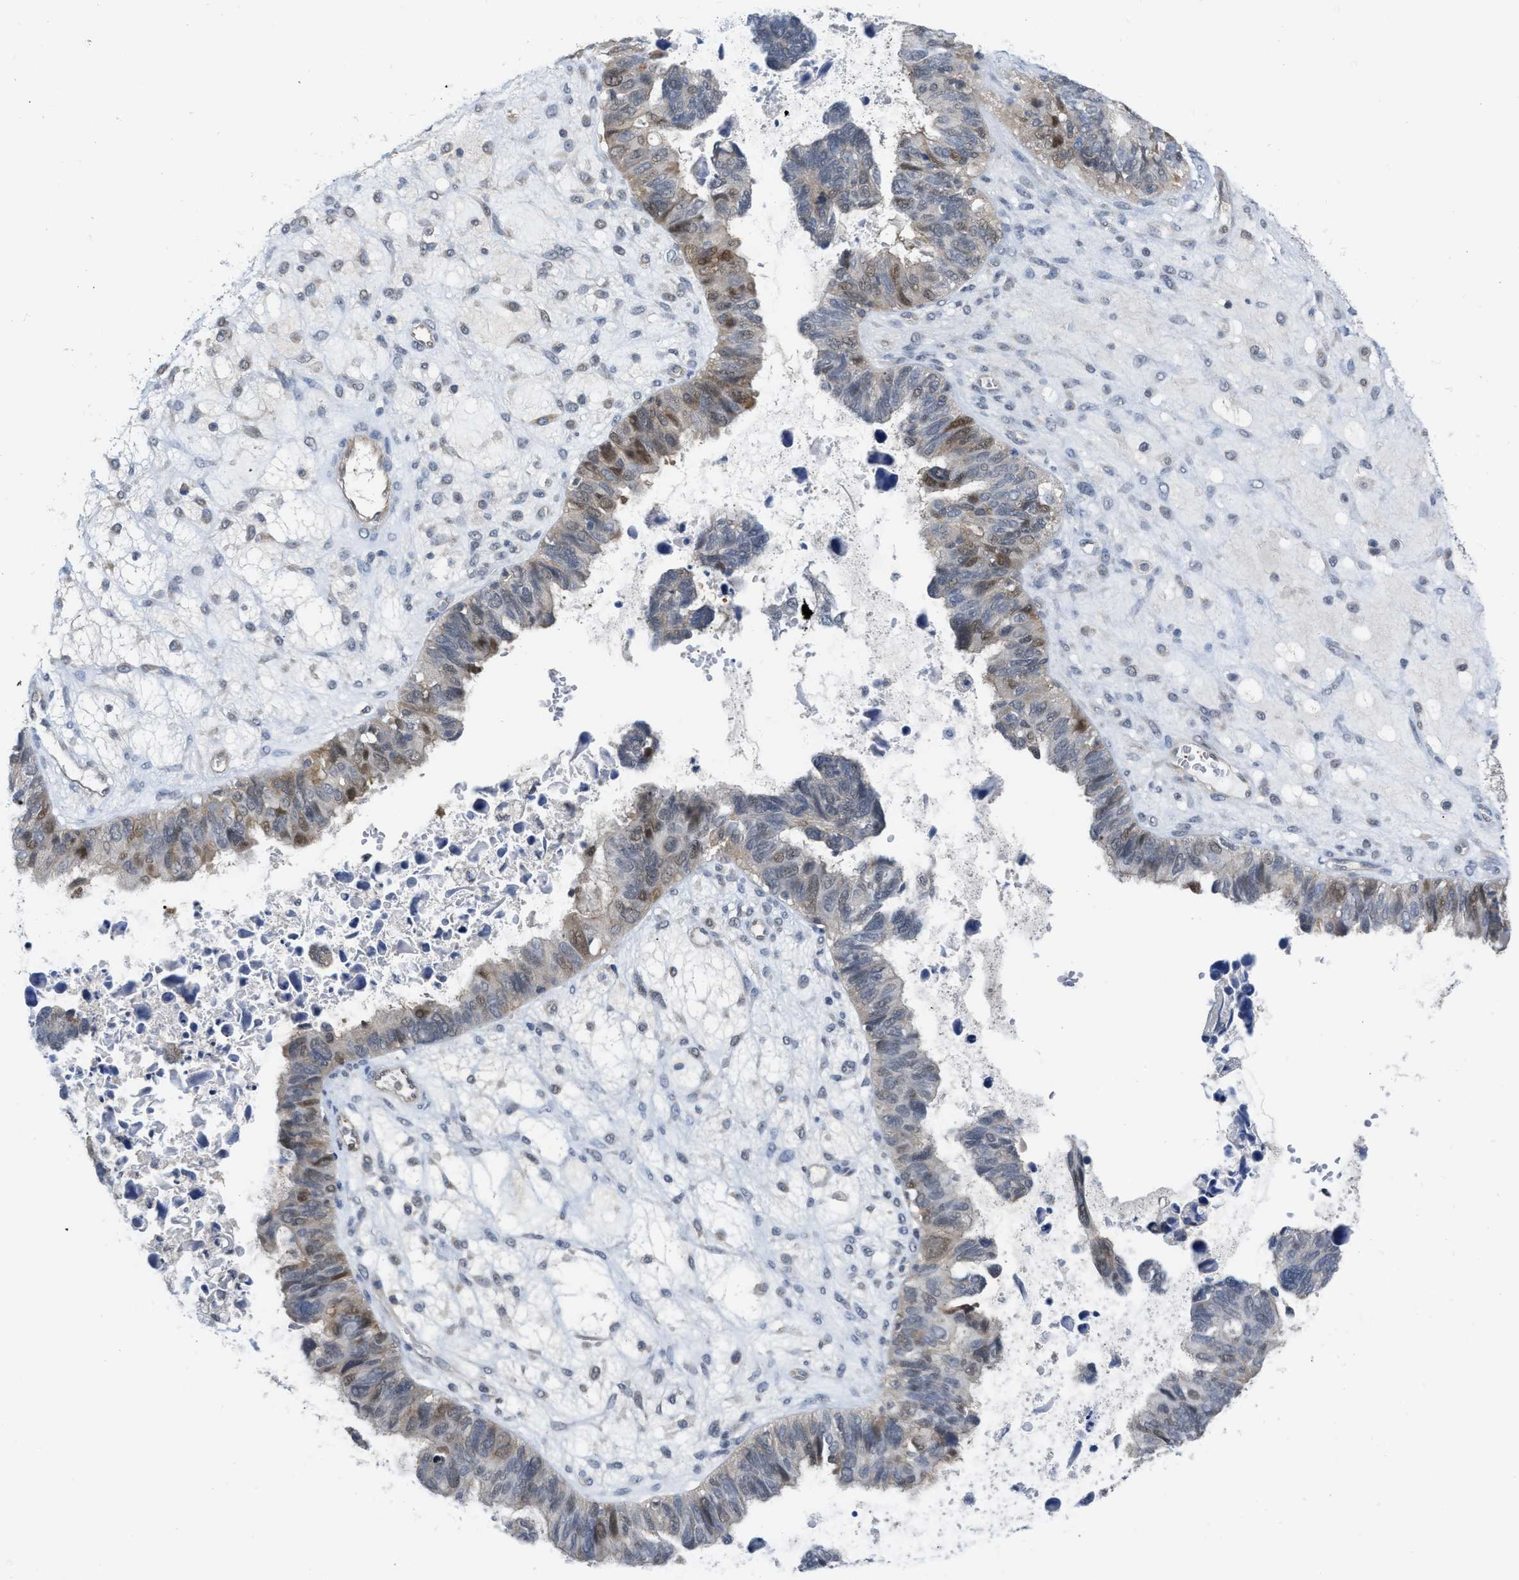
{"staining": {"intensity": "weak", "quantity": "<25%", "location": "nuclear"}, "tissue": "ovarian cancer", "cell_type": "Tumor cells", "image_type": "cancer", "snomed": [{"axis": "morphology", "description": "Cystadenocarcinoma, serous, NOS"}, {"axis": "topography", "description": "Ovary"}], "caption": "DAB (3,3'-diaminobenzidine) immunohistochemical staining of ovarian serous cystadenocarcinoma reveals no significant positivity in tumor cells.", "gene": "NAPEPLD", "patient": {"sex": "female", "age": 79}}